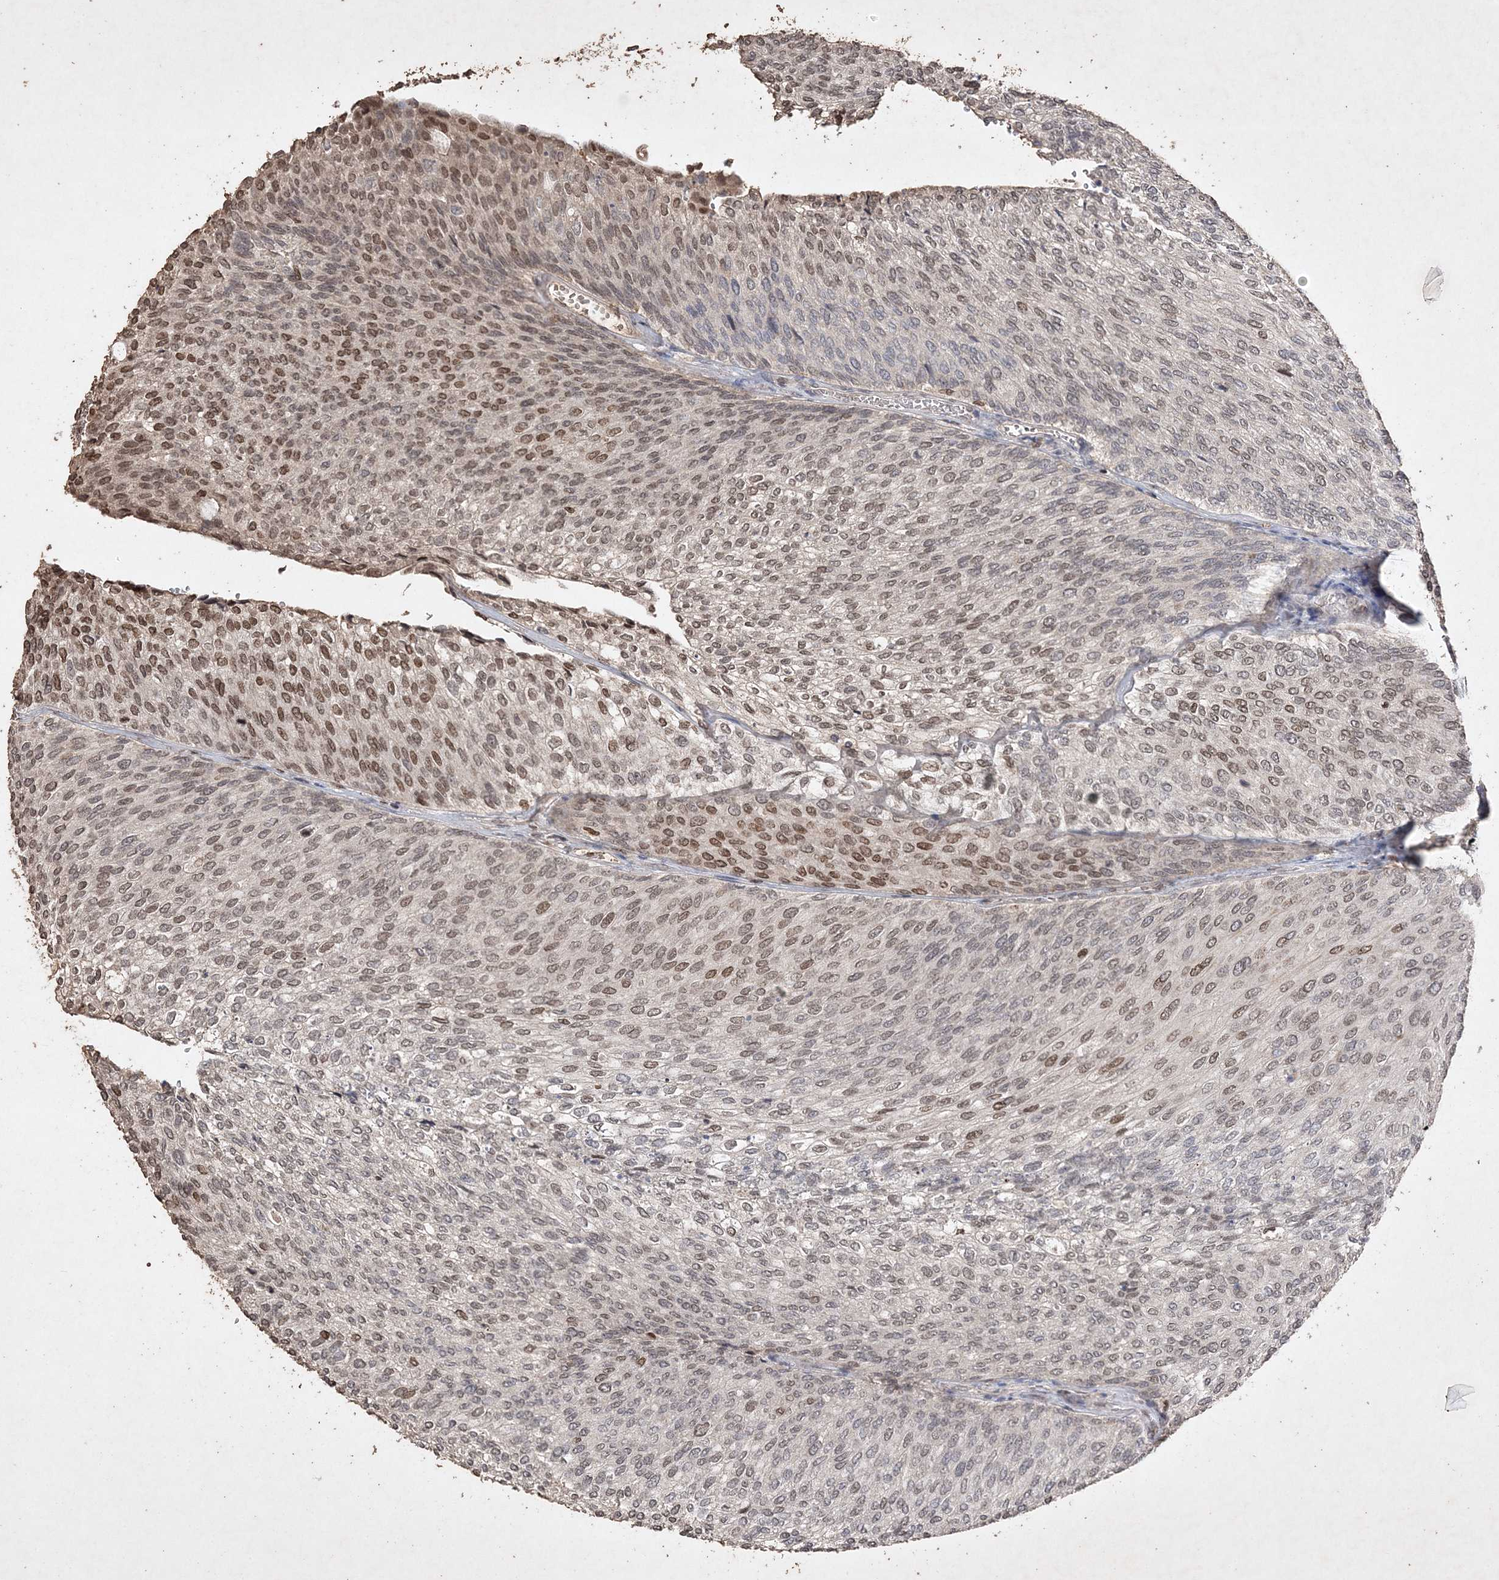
{"staining": {"intensity": "moderate", "quantity": "25%-75%", "location": "nuclear"}, "tissue": "urothelial cancer", "cell_type": "Tumor cells", "image_type": "cancer", "snomed": [{"axis": "morphology", "description": "Urothelial carcinoma, Low grade"}, {"axis": "topography", "description": "Urinary bladder"}], "caption": "This photomicrograph shows immunohistochemistry staining of human urothelial cancer, with medium moderate nuclear positivity in about 25%-75% of tumor cells.", "gene": "C3orf38", "patient": {"sex": "female", "age": 79}}